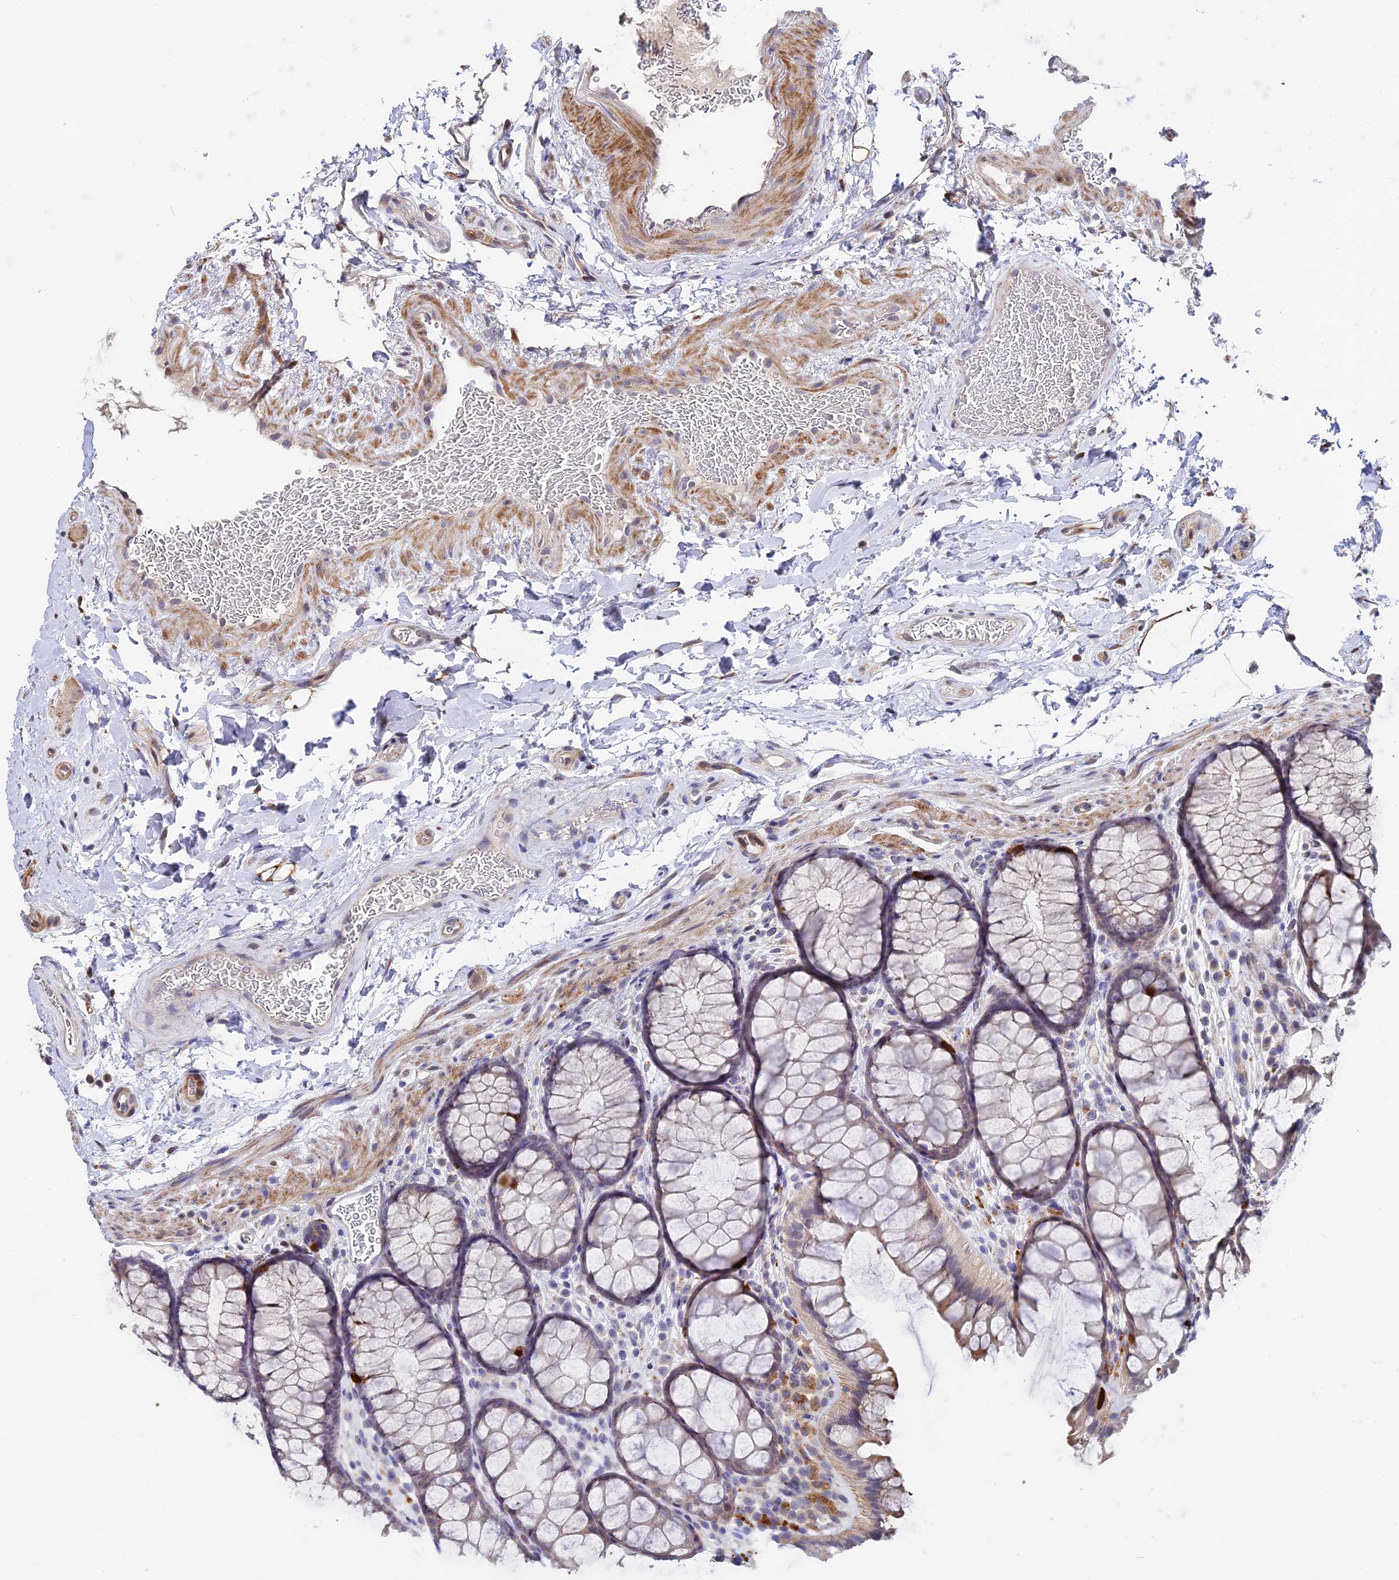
{"staining": {"intensity": "weak", "quantity": ">75%", "location": "cytoplasmic/membranous"}, "tissue": "colon", "cell_type": "Endothelial cells", "image_type": "normal", "snomed": [{"axis": "morphology", "description": "Normal tissue, NOS"}, {"axis": "topography", "description": "Colon"}], "caption": "Colon stained for a protein displays weak cytoplasmic/membranous positivity in endothelial cells.", "gene": "ACTR5", "patient": {"sex": "female", "age": 82}}